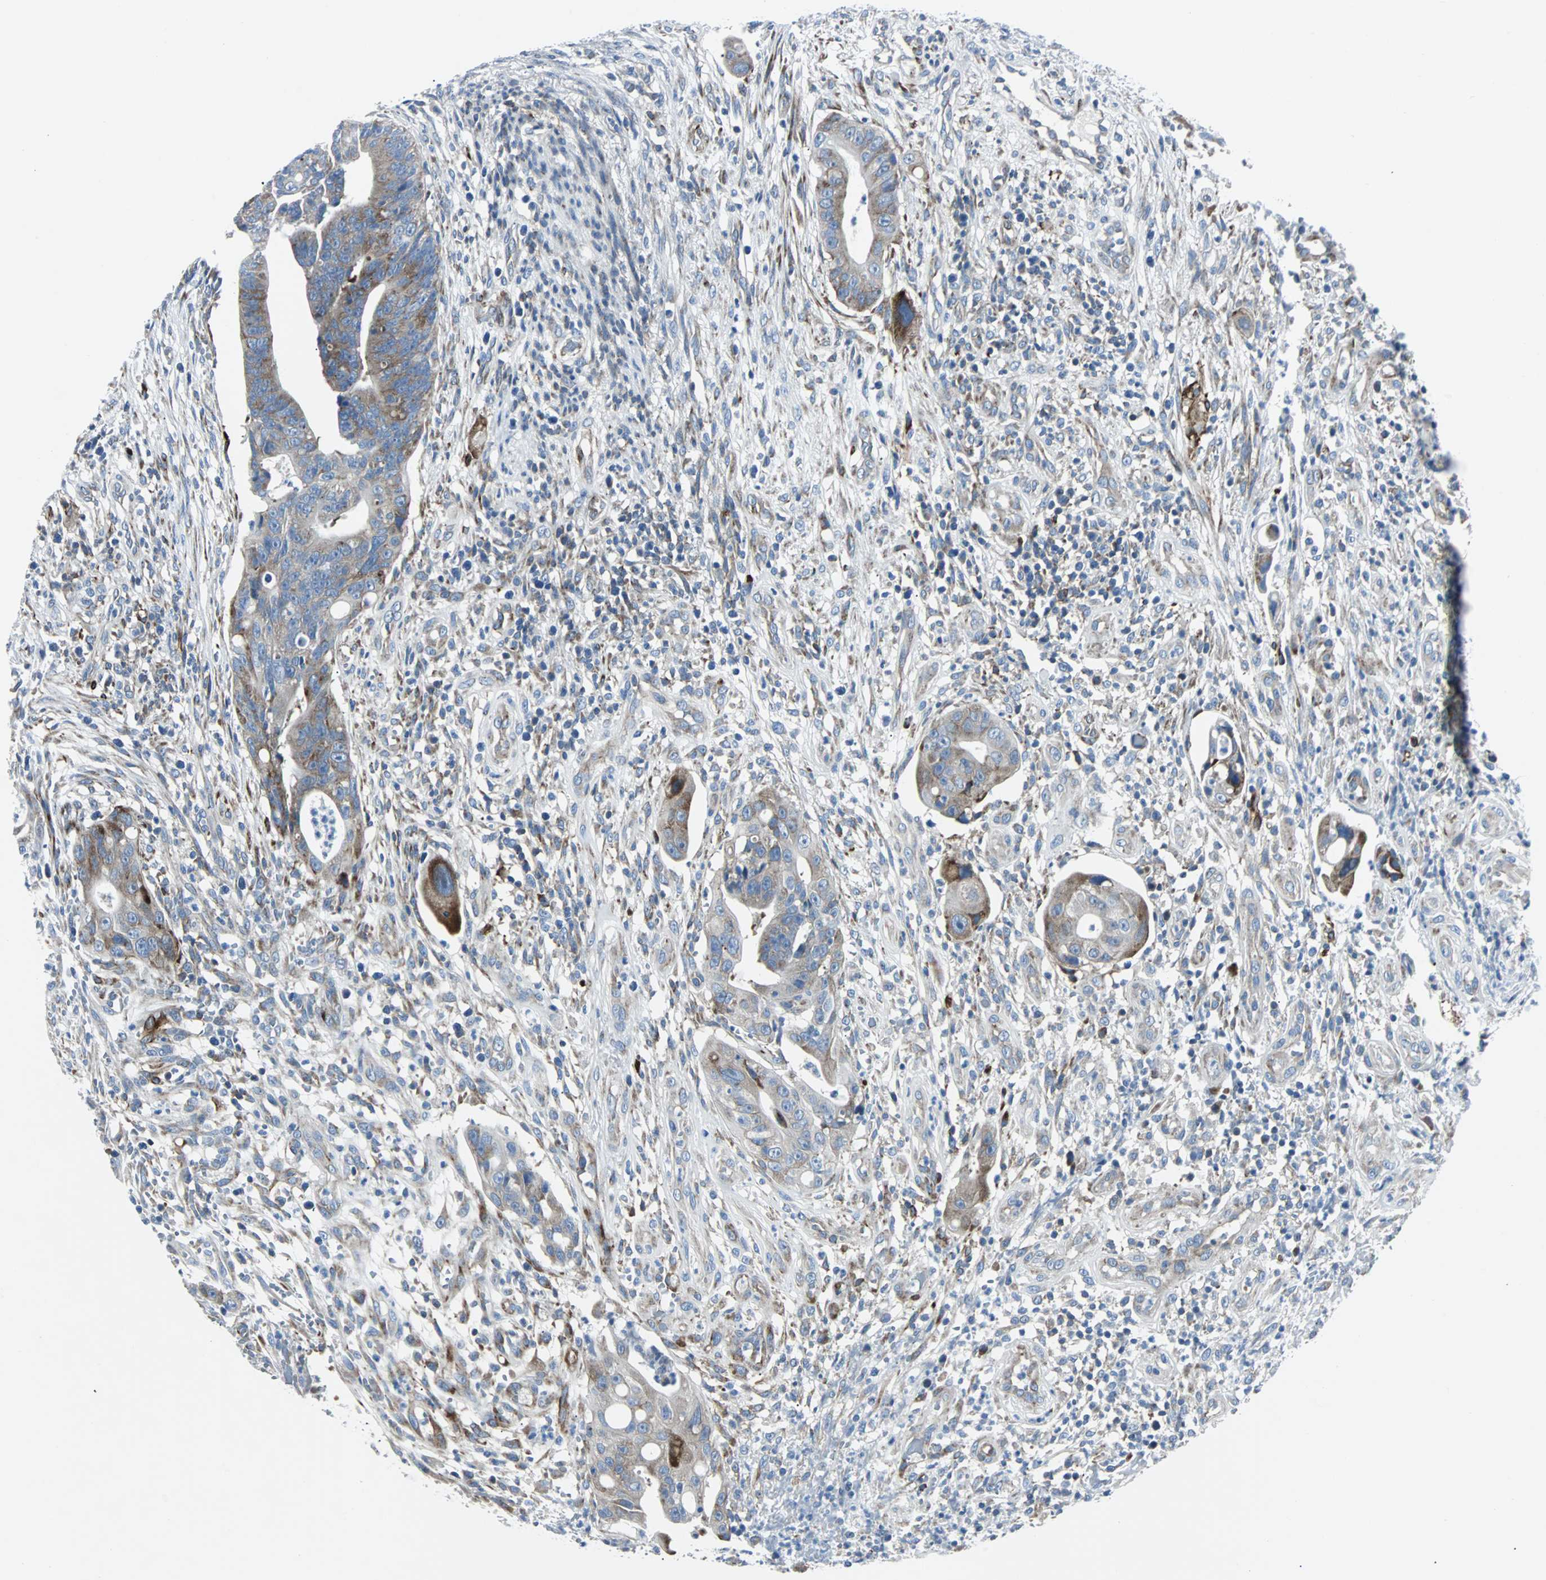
{"staining": {"intensity": "moderate", "quantity": "25%-75%", "location": "cytoplasmic/membranous"}, "tissue": "colorectal cancer", "cell_type": "Tumor cells", "image_type": "cancer", "snomed": [{"axis": "morphology", "description": "Adenocarcinoma, NOS"}, {"axis": "topography", "description": "Colon"}], "caption": "There is medium levels of moderate cytoplasmic/membranous positivity in tumor cells of colorectal adenocarcinoma, as demonstrated by immunohistochemical staining (brown color).", "gene": "BBC3", "patient": {"sex": "female", "age": 57}}